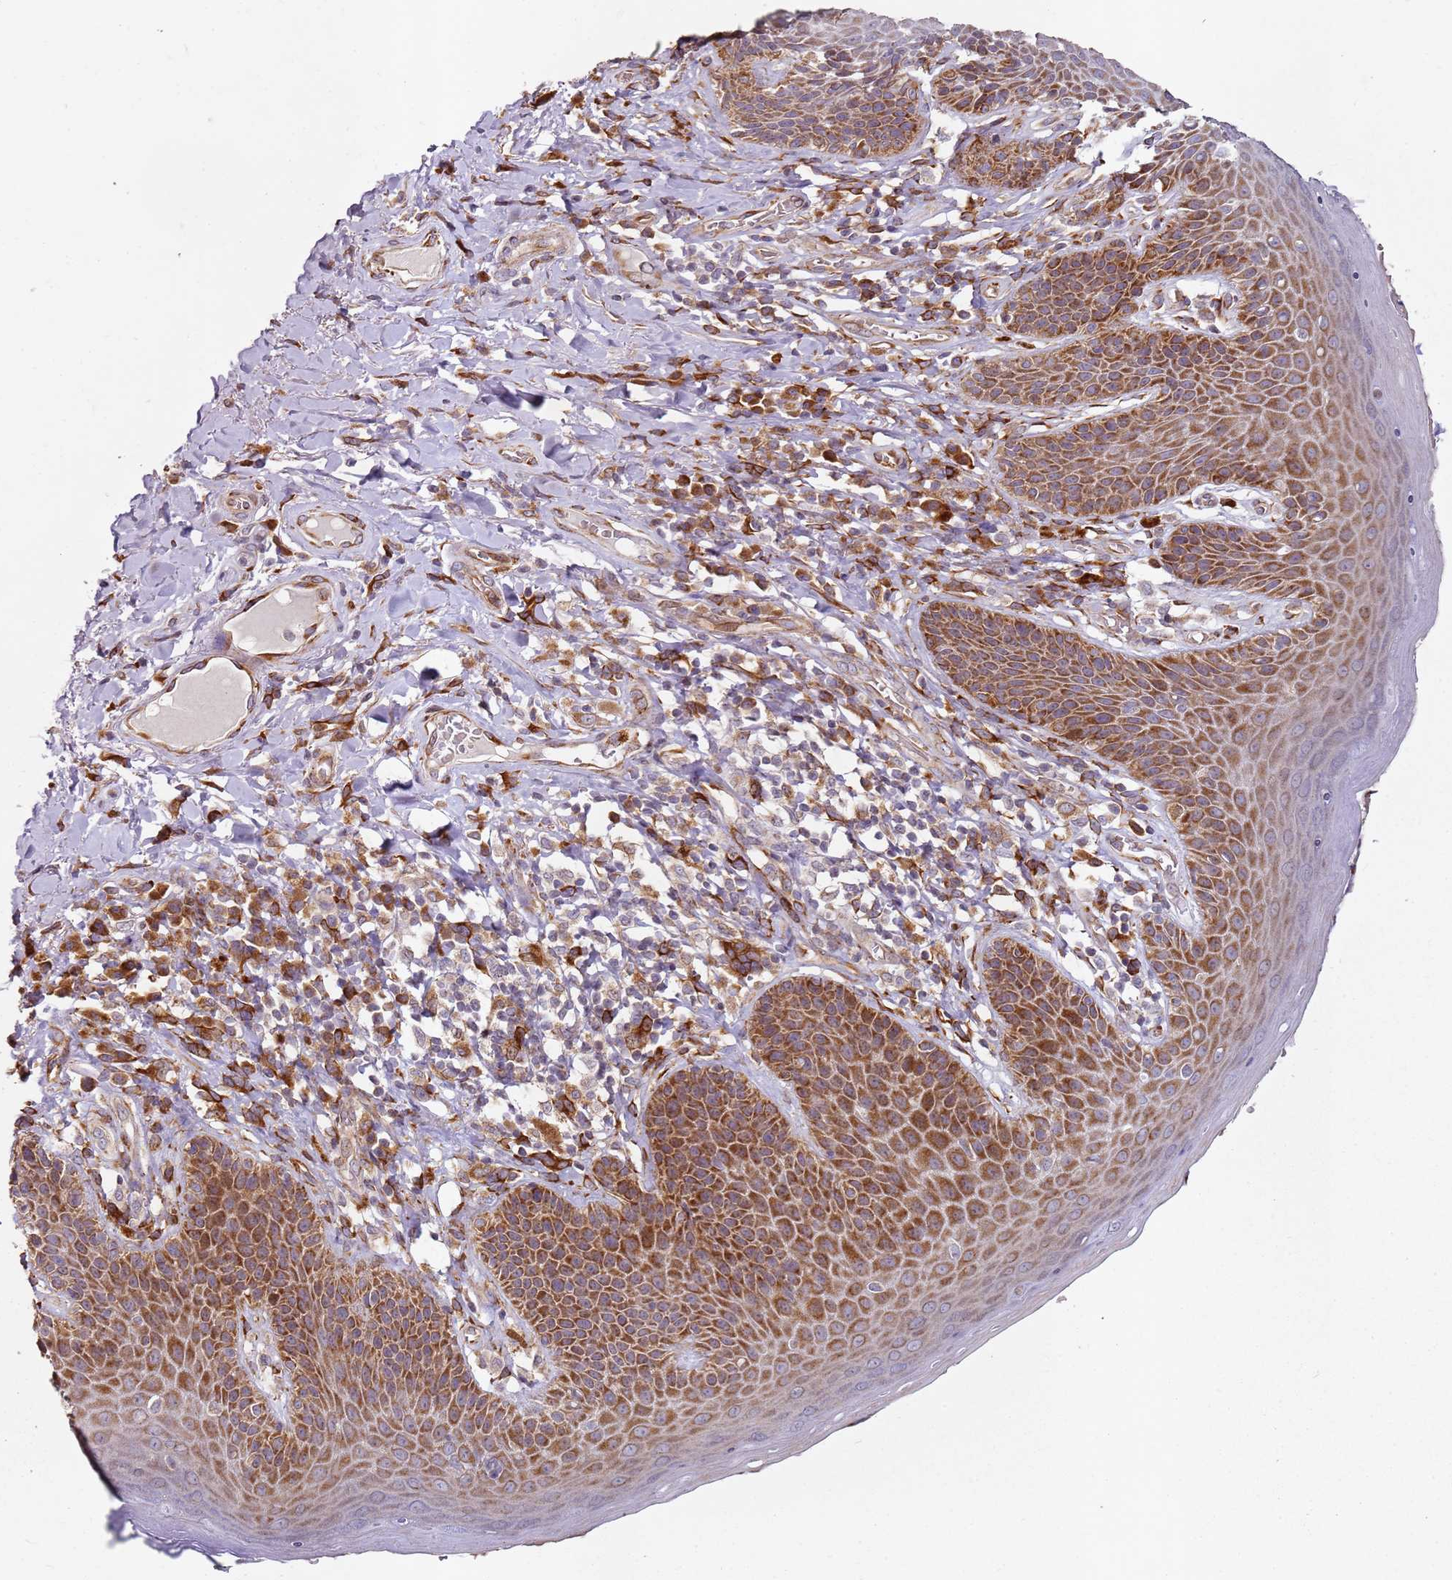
{"staining": {"intensity": "strong", "quantity": "25%-75%", "location": "cytoplasmic/membranous"}, "tissue": "skin", "cell_type": "Epidermal cells", "image_type": "normal", "snomed": [{"axis": "morphology", "description": "Normal tissue, NOS"}, {"axis": "topography", "description": "Anal"}], "caption": "Immunohistochemical staining of benign skin shows strong cytoplasmic/membranous protein staining in about 25%-75% of epidermal cells.", "gene": "ARFRP1", "patient": {"sex": "female", "age": 89}}